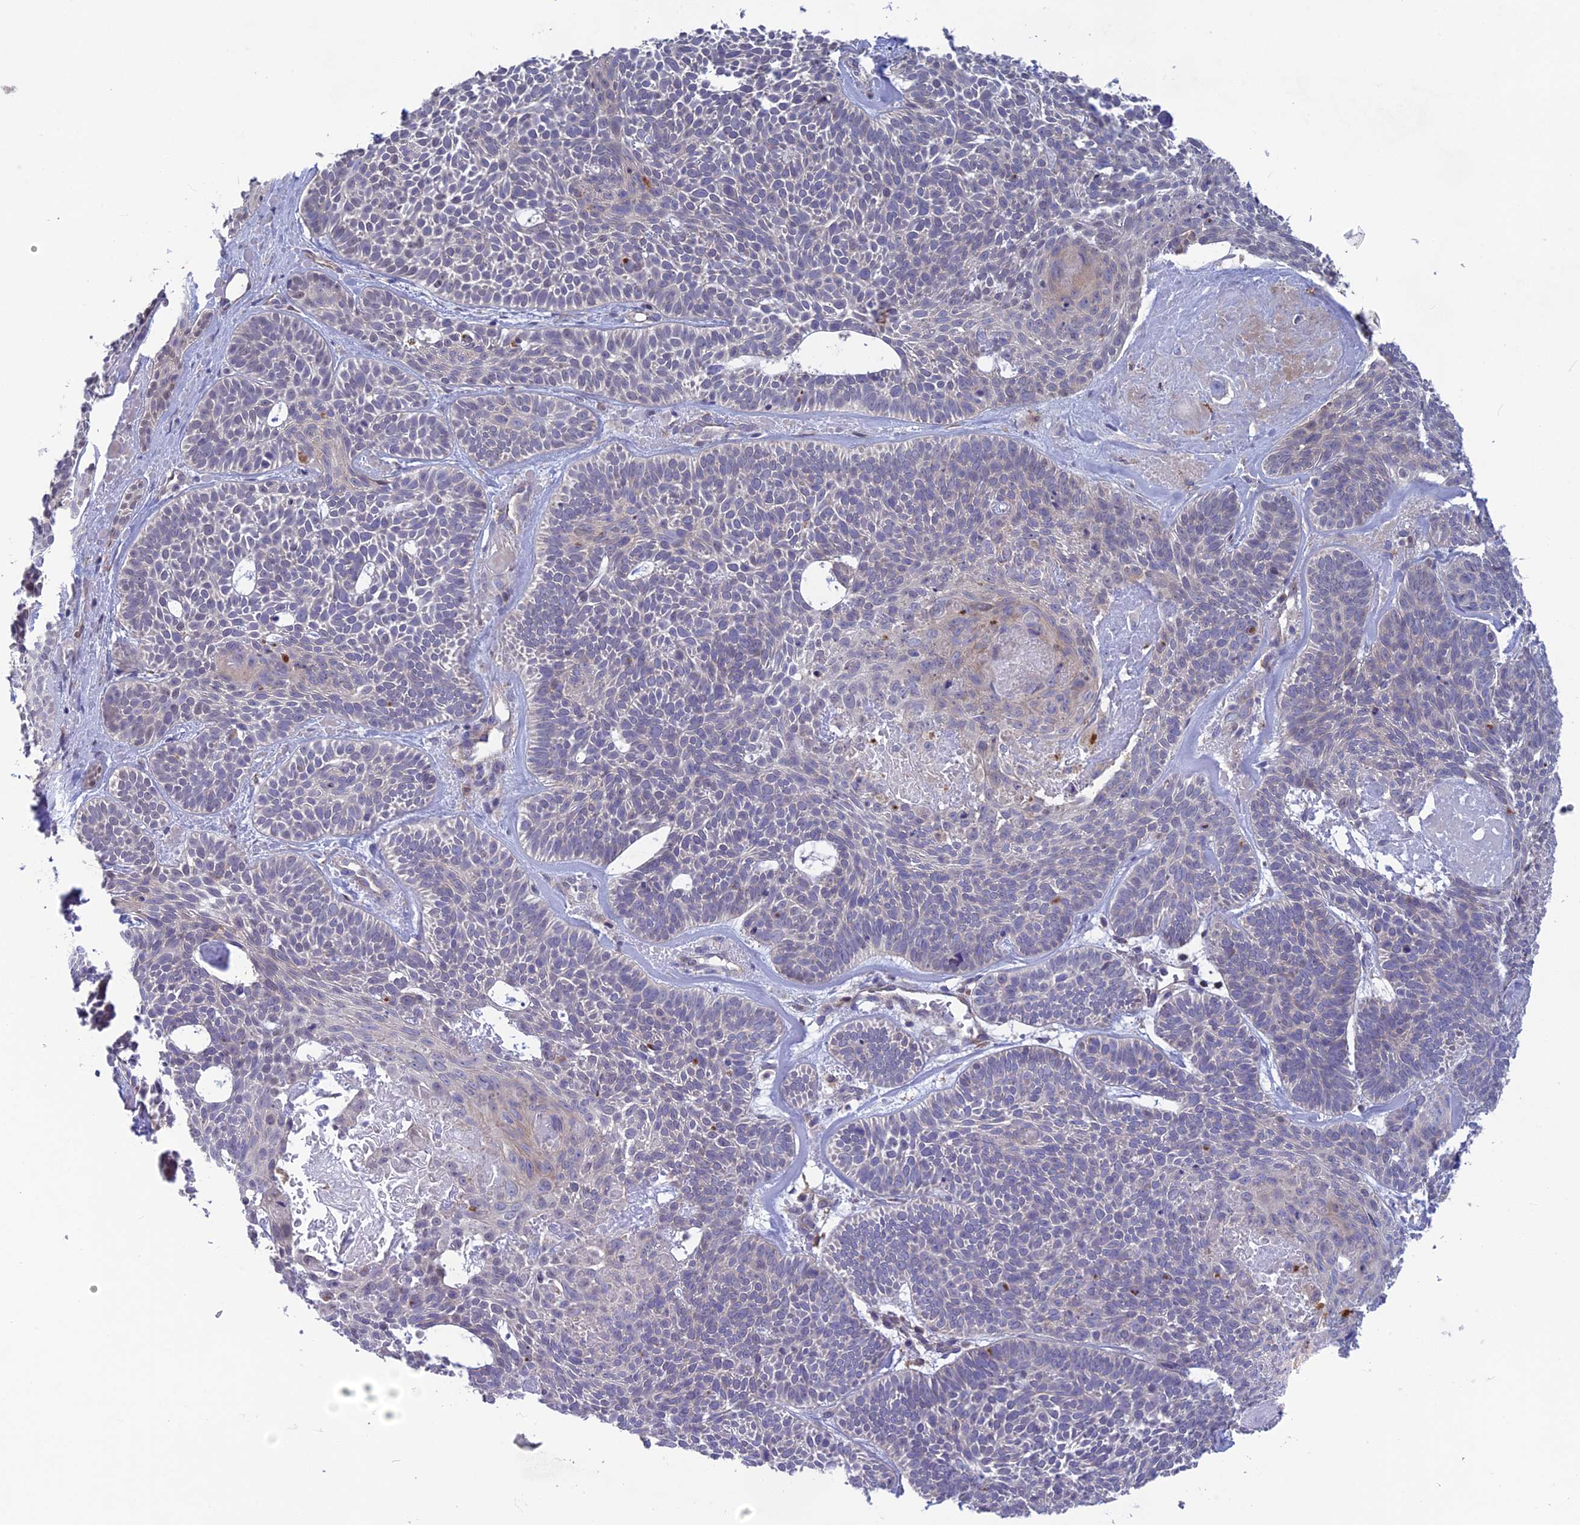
{"staining": {"intensity": "negative", "quantity": "none", "location": "none"}, "tissue": "skin cancer", "cell_type": "Tumor cells", "image_type": "cancer", "snomed": [{"axis": "morphology", "description": "Basal cell carcinoma"}, {"axis": "topography", "description": "Skin"}], "caption": "There is no significant positivity in tumor cells of basal cell carcinoma (skin).", "gene": "BLTP2", "patient": {"sex": "male", "age": 85}}